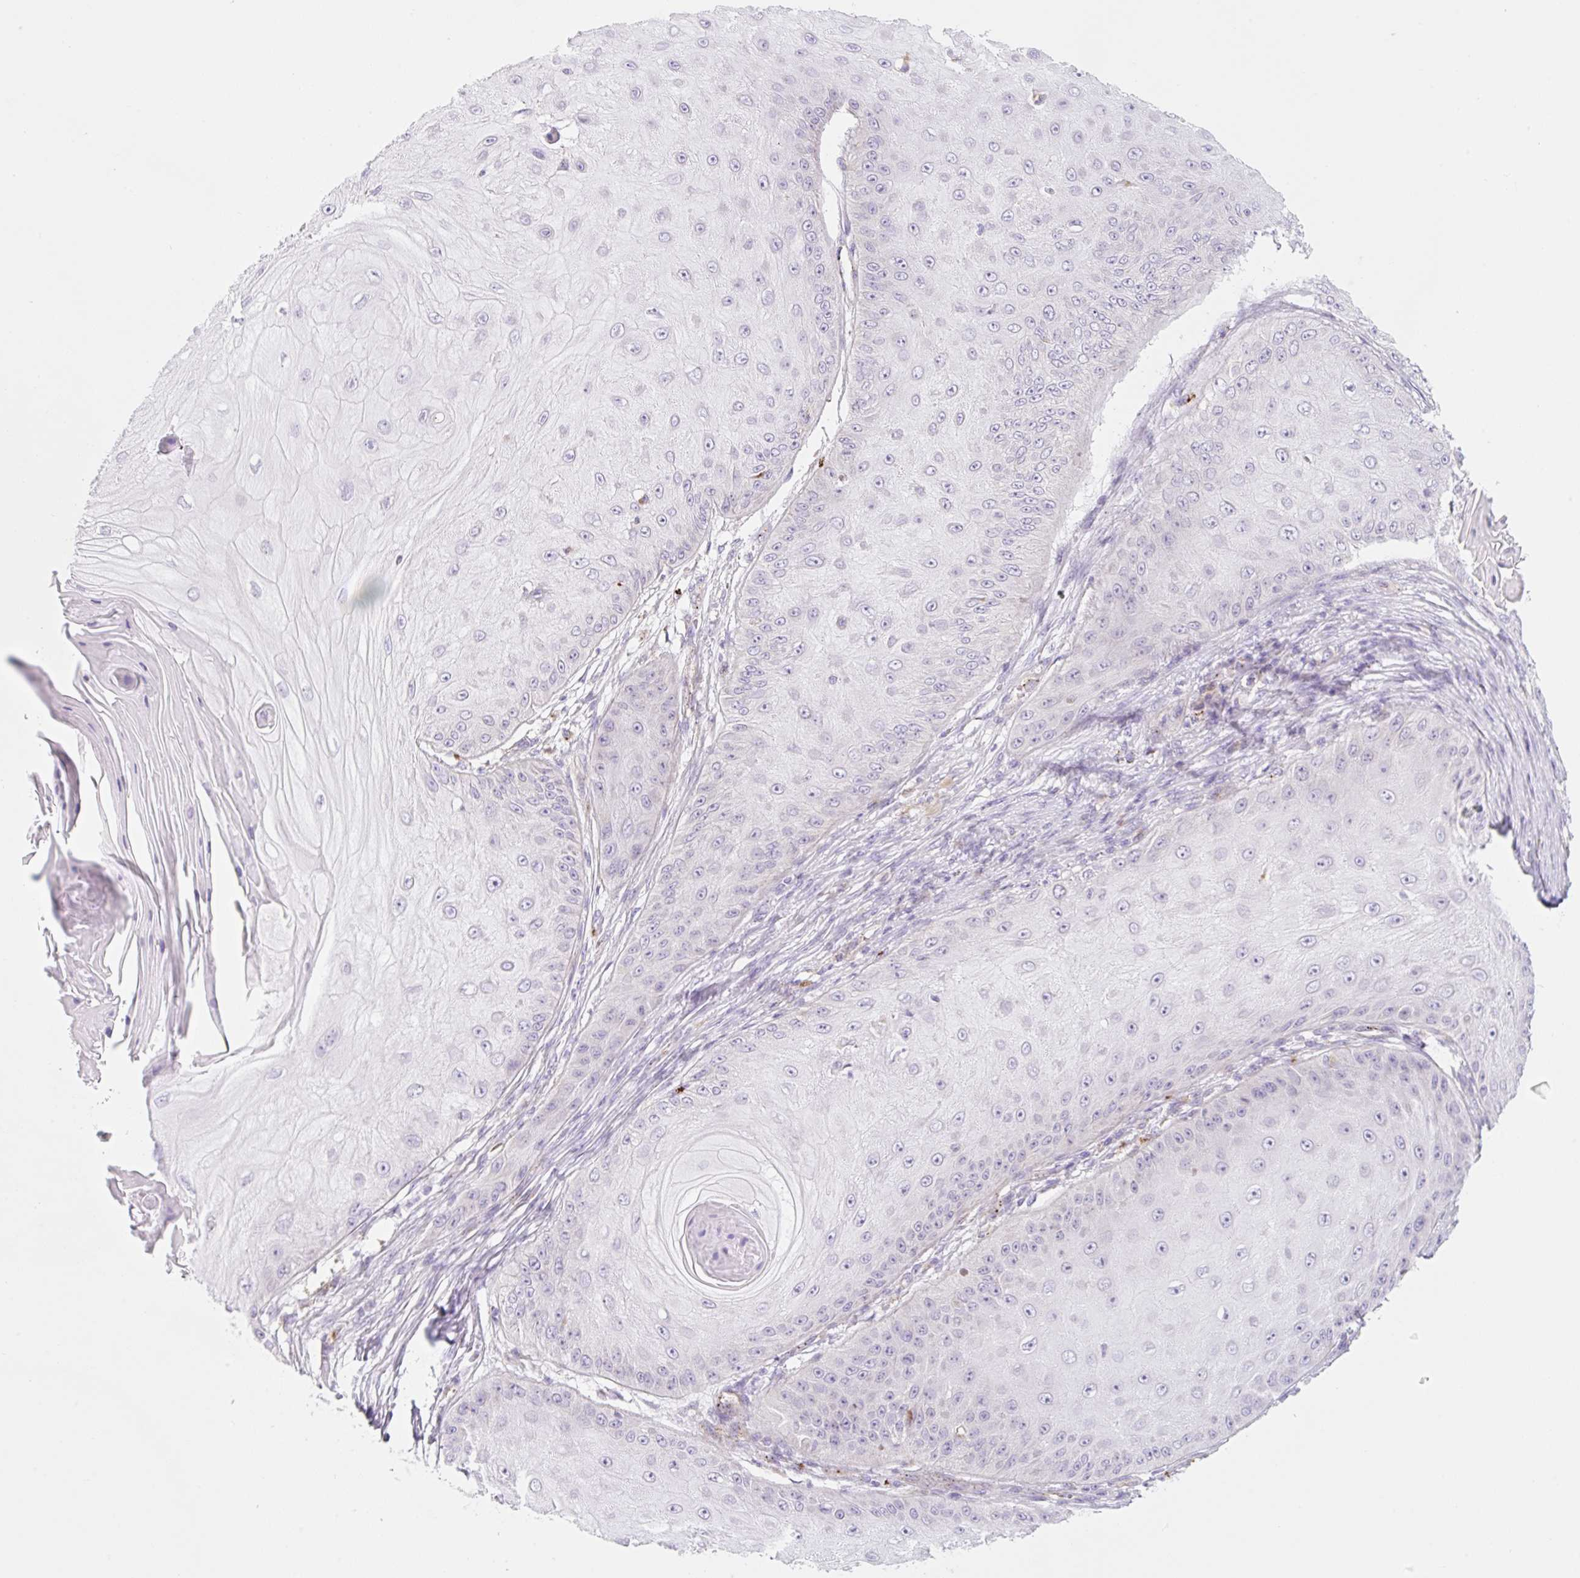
{"staining": {"intensity": "negative", "quantity": "none", "location": "none"}, "tissue": "skin cancer", "cell_type": "Tumor cells", "image_type": "cancer", "snomed": [{"axis": "morphology", "description": "Squamous cell carcinoma, NOS"}, {"axis": "topography", "description": "Skin"}], "caption": "There is no significant positivity in tumor cells of skin cancer.", "gene": "CLEC3A", "patient": {"sex": "male", "age": 70}}